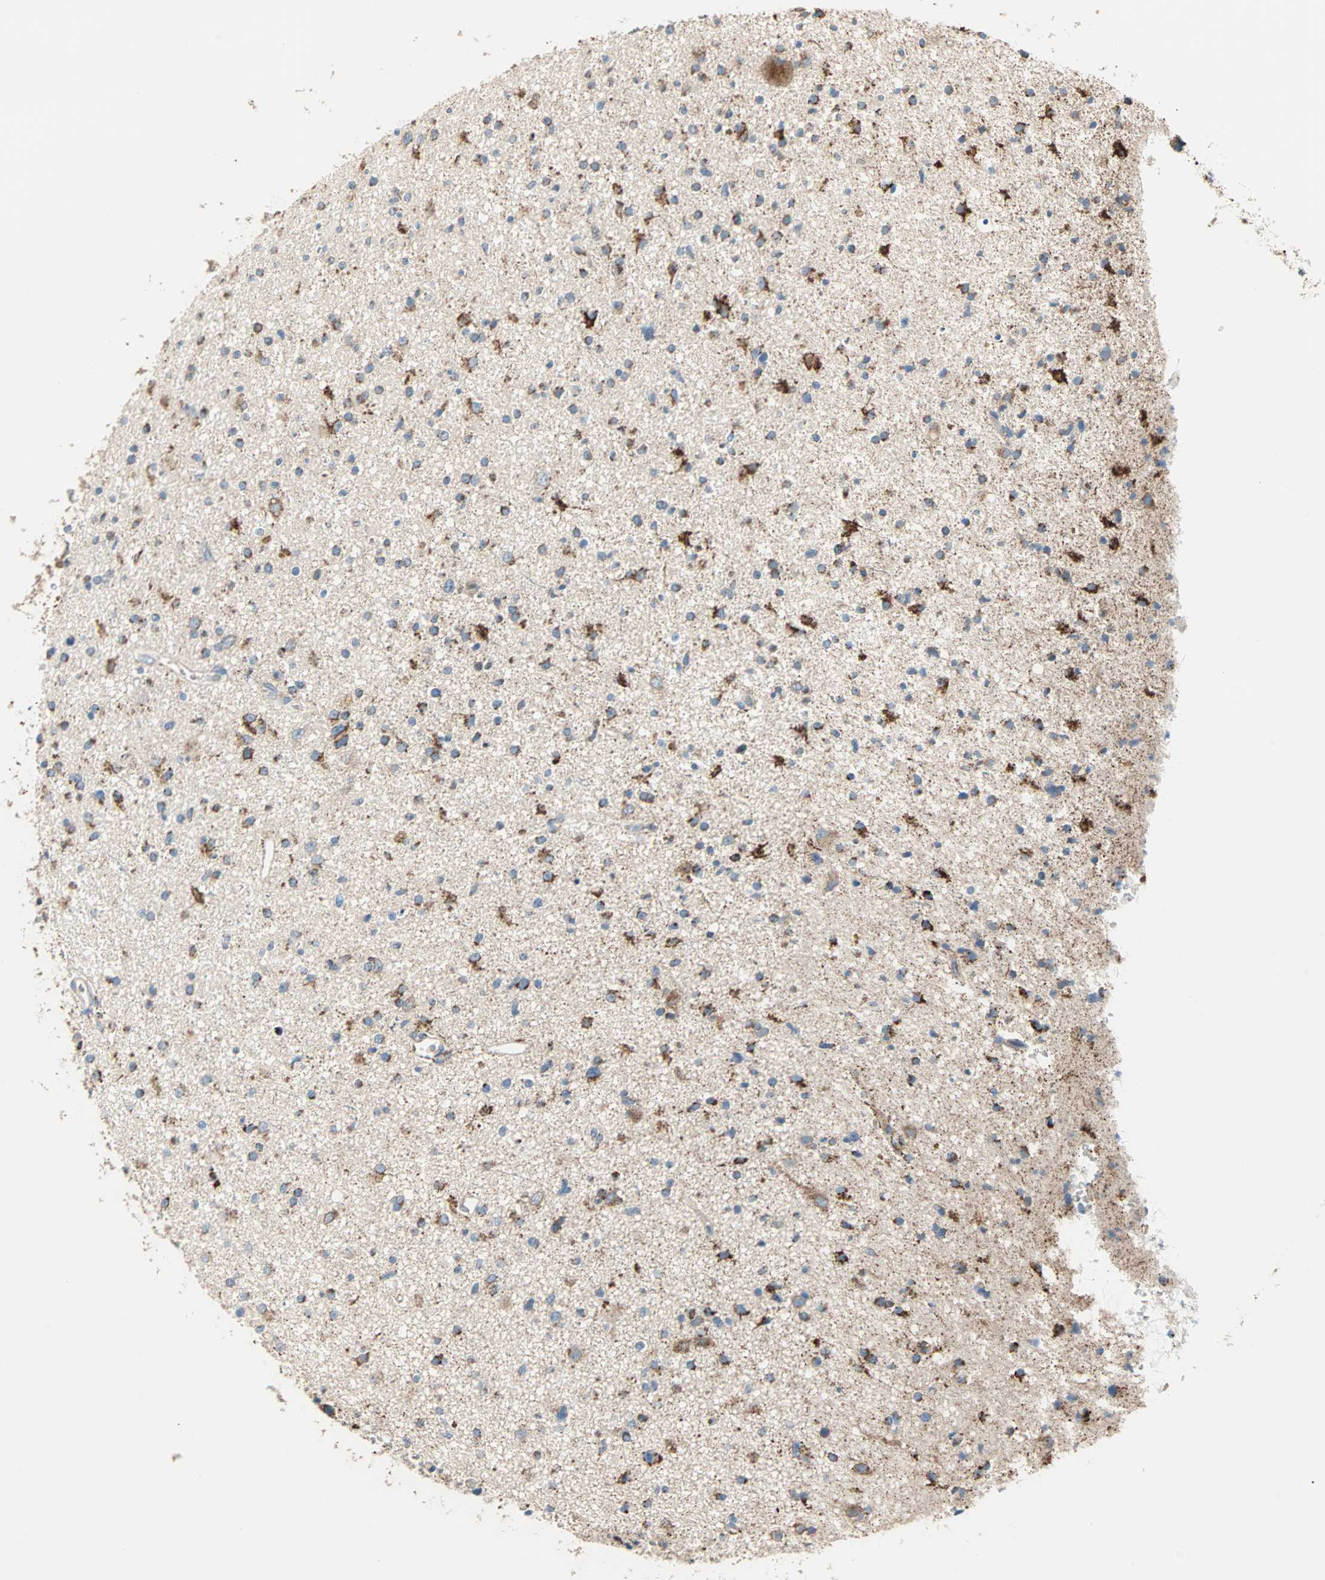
{"staining": {"intensity": "strong", "quantity": ">75%", "location": "cytoplasmic/membranous"}, "tissue": "glioma", "cell_type": "Tumor cells", "image_type": "cancer", "snomed": [{"axis": "morphology", "description": "Glioma, malignant, High grade"}, {"axis": "topography", "description": "Brain"}], "caption": "Malignant high-grade glioma tissue shows strong cytoplasmic/membranous expression in about >75% of tumor cells, visualized by immunohistochemistry.", "gene": "TST", "patient": {"sex": "male", "age": 33}}